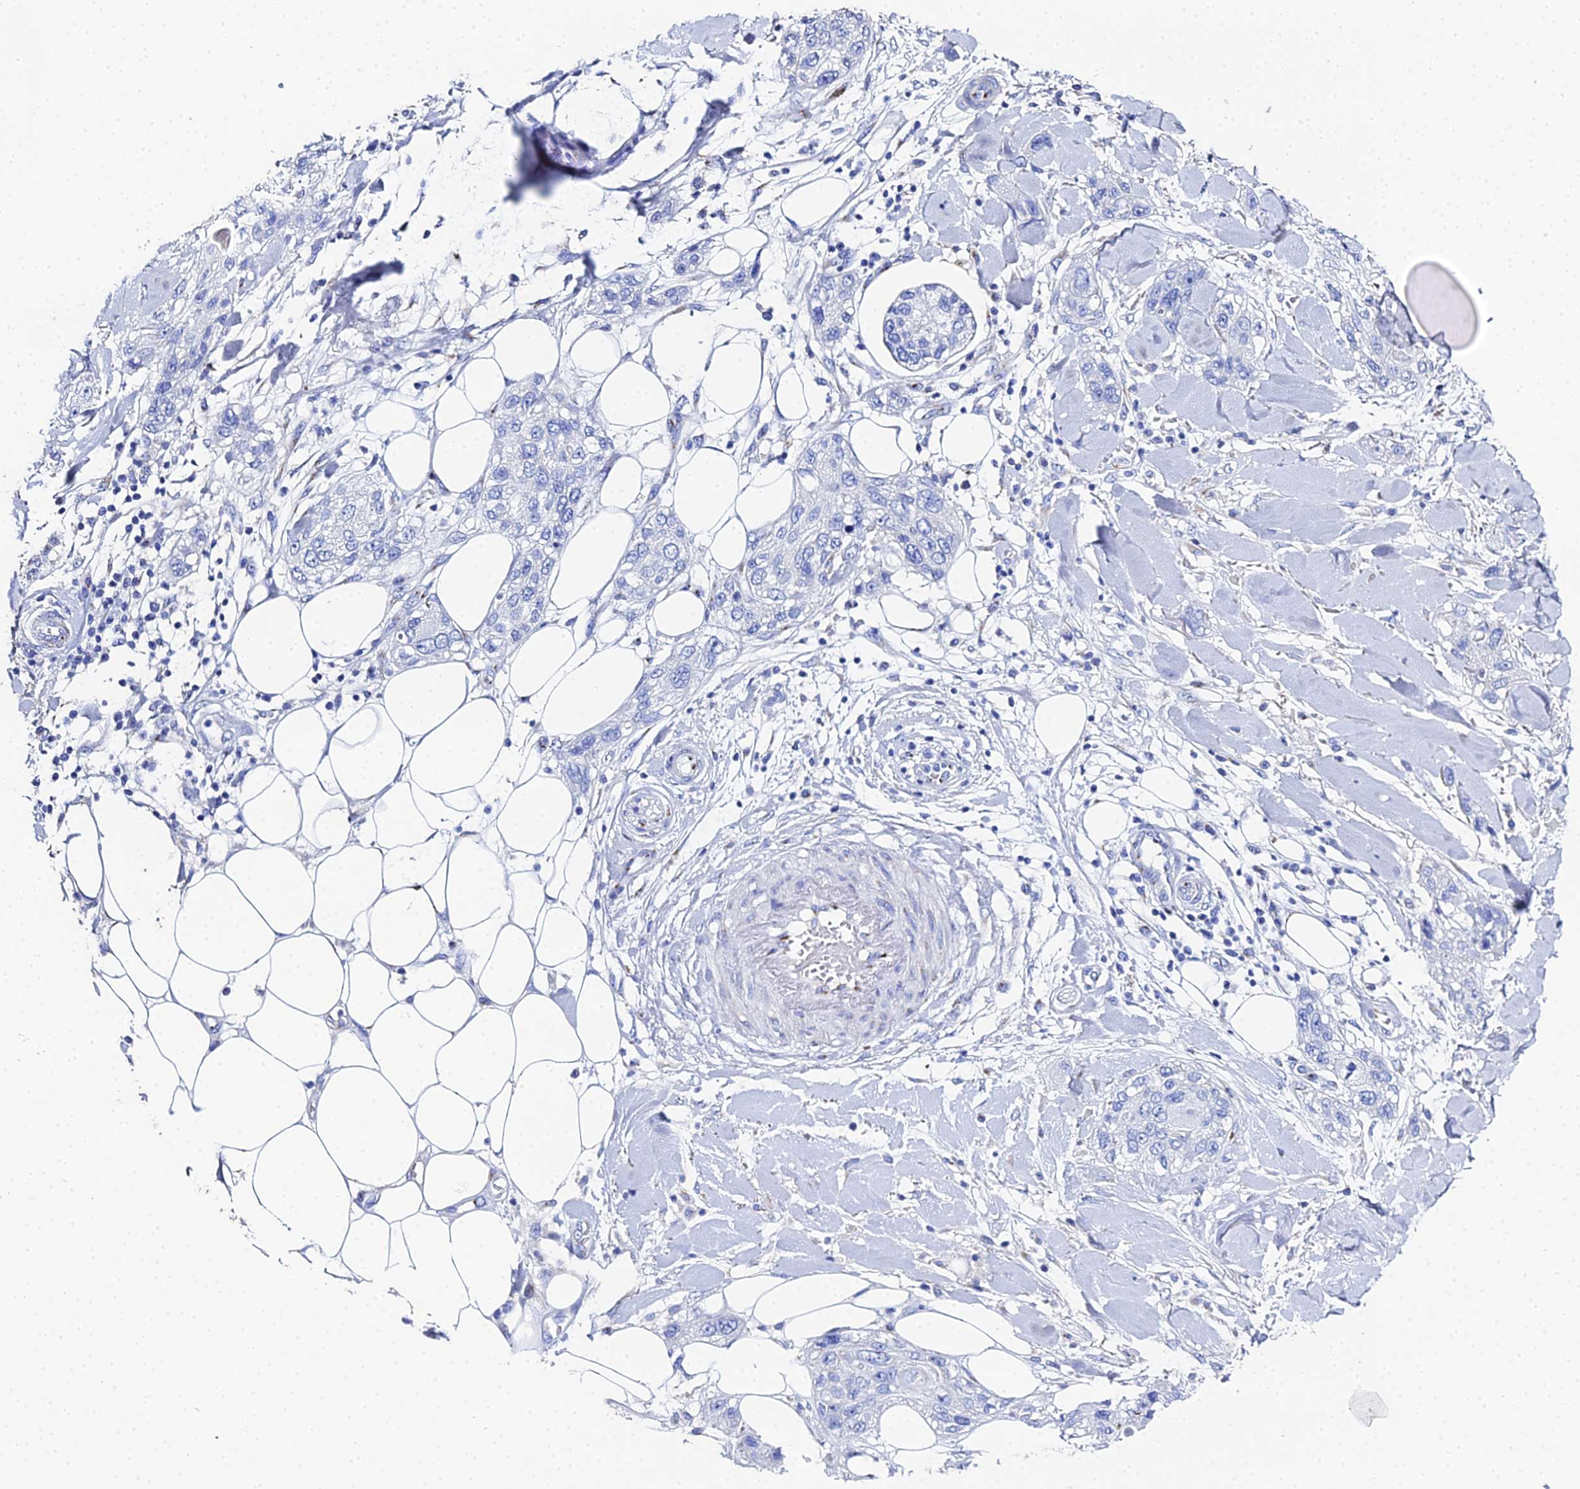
{"staining": {"intensity": "negative", "quantity": "none", "location": "none"}, "tissue": "skin cancer", "cell_type": "Tumor cells", "image_type": "cancer", "snomed": [{"axis": "morphology", "description": "Normal tissue, NOS"}, {"axis": "morphology", "description": "Squamous cell carcinoma, NOS"}, {"axis": "topography", "description": "Skin"}], "caption": "Squamous cell carcinoma (skin) stained for a protein using immunohistochemistry shows no staining tumor cells.", "gene": "ENSG00000268674", "patient": {"sex": "male", "age": 72}}